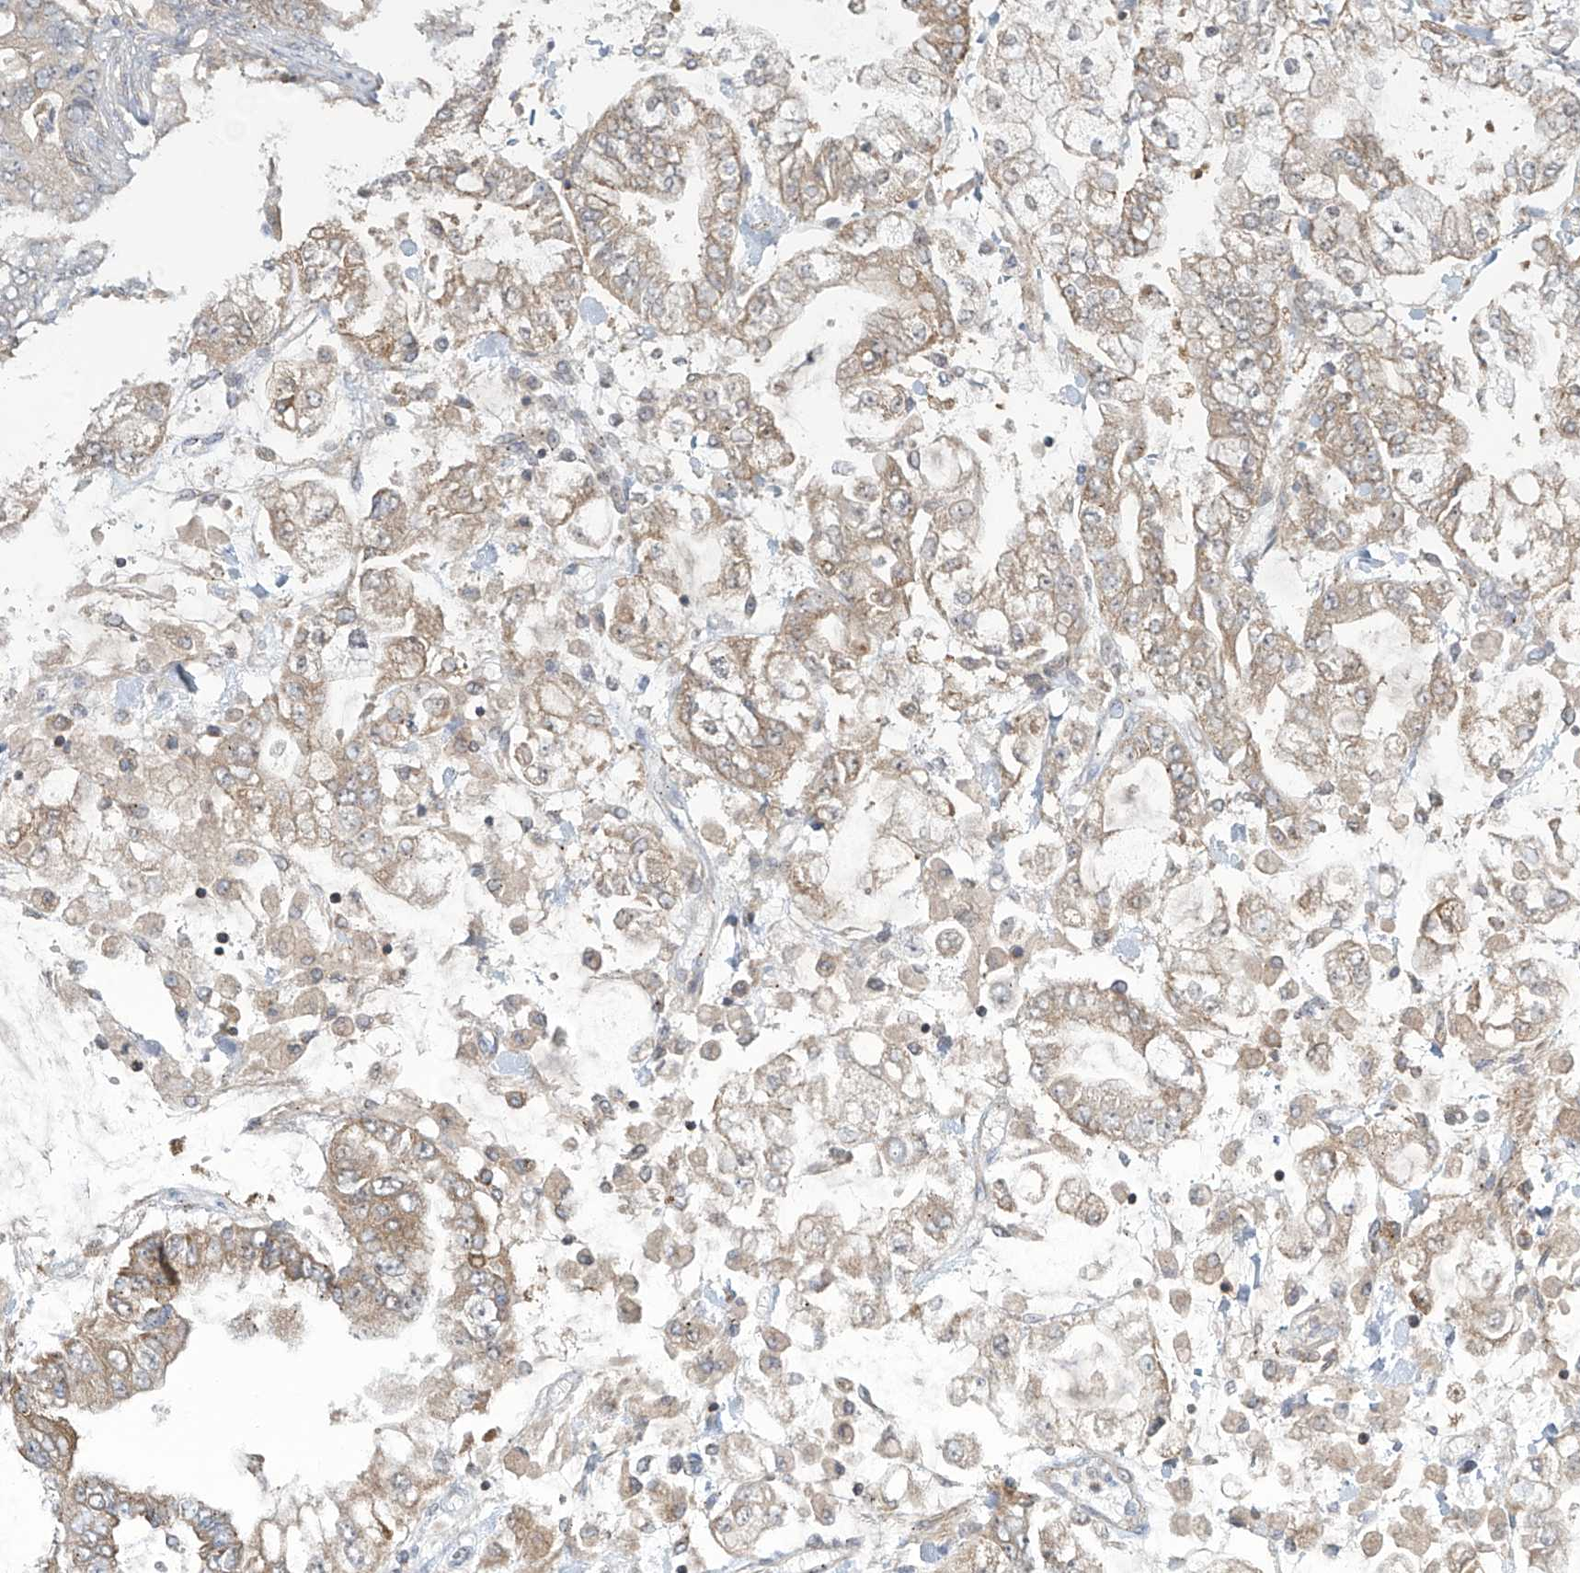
{"staining": {"intensity": "weak", "quantity": "25%-75%", "location": "cytoplasmic/membranous"}, "tissue": "stomach cancer", "cell_type": "Tumor cells", "image_type": "cancer", "snomed": [{"axis": "morphology", "description": "Normal tissue, NOS"}, {"axis": "morphology", "description": "Adenocarcinoma, NOS"}, {"axis": "topography", "description": "Stomach, upper"}, {"axis": "topography", "description": "Stomach"}], "caption": "This photomicrograph reveals immunohistochemistry staining of human stomach cancer, with low weak cytoplasmic/membranous expression in approximately 25%-75% of tumor cells.", "gene": "HDDC2", "patient": {"sex": "male", "age": 76}}